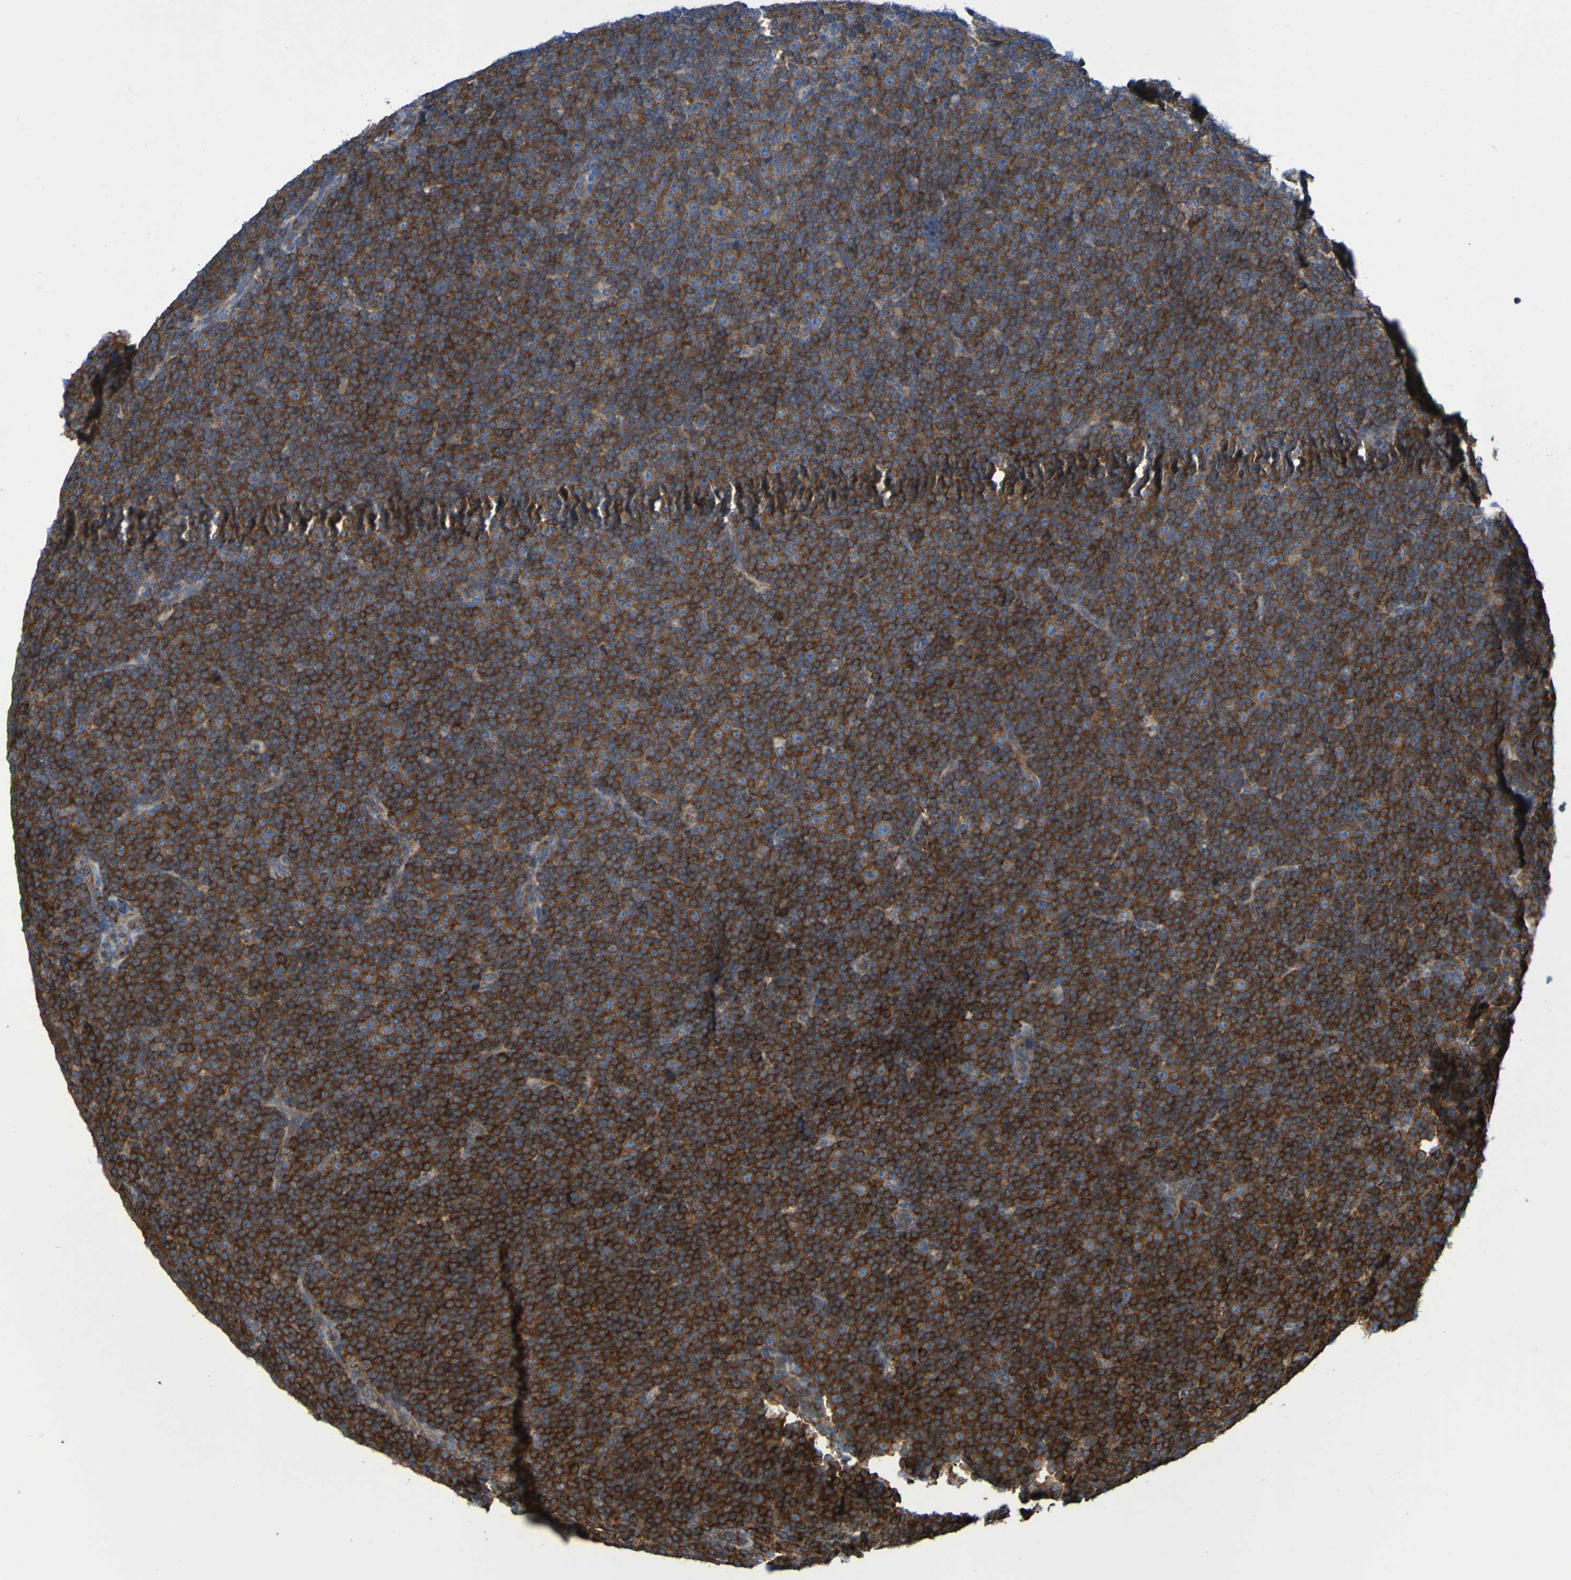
{"staining": {"intensity": "strong", "quantity": ">75%", "location": "cytoplasmic/membranous"}, "tissue": "lymphoma", "cell_type": "Tumor cells", "image_type": "cancer", "snomed": [{"axis": "morphology", "description": "Malignant lymphoma, non-Hodgkin's type, Low grade"}, {"axis": "topography", "description": "Lymph node"}], "caption": "The photomicrograph displays staining of lymphoma, revealing strong cytoplasmic/membranous protein staining (brown color) within tumor cells. (DAB IHC with brightfield microscopy, high magnification).", "gene": "FKBP3", "patient": {"sex": "female", "age": 67}}